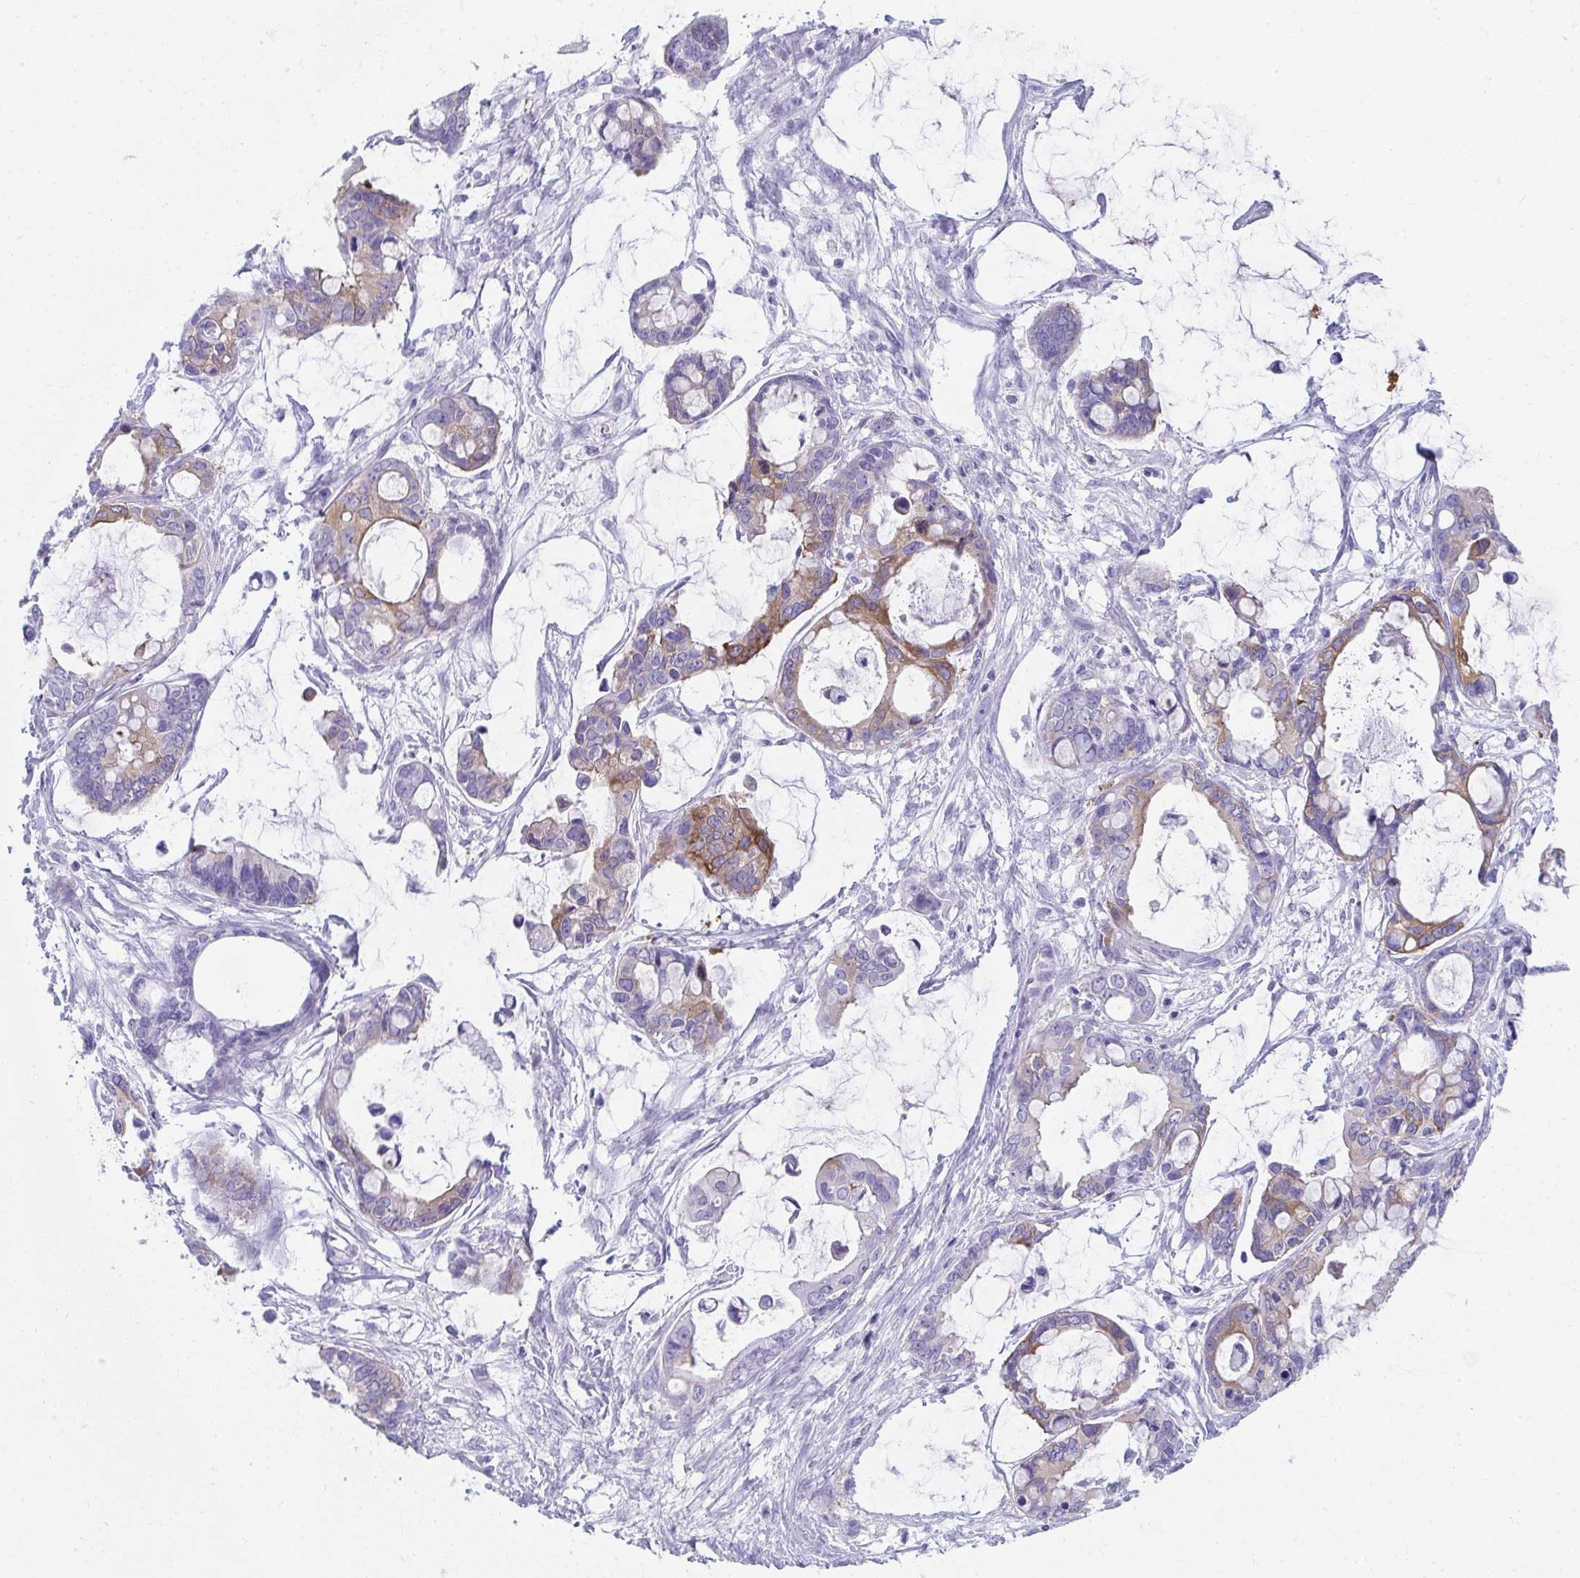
{"staining": {"intensity": "moderate", "quantity": "<25%", "location": "cytoplasmic/membranous"}, "tissue": "ovarian cancer", "cell_type": "Tumor cells", "image_type": "cancer", "snomed": [{"axis": "morphology", "description": "Cystadenocarcinoma, mucinous, NOS"}, {"axis": "topography", "description": "Ovary"}], "caption": "Ovarian cancer (mucinous cystadenocarcinoma) stained with DAB (3,3'-diaminobenzidine) IHC reveals low levels of moderate cytoplasmic/membranous expression in about <25% of tumor cells.", "gene": "SEC14L3", "patient": {"sex": "female", "age": 63}}